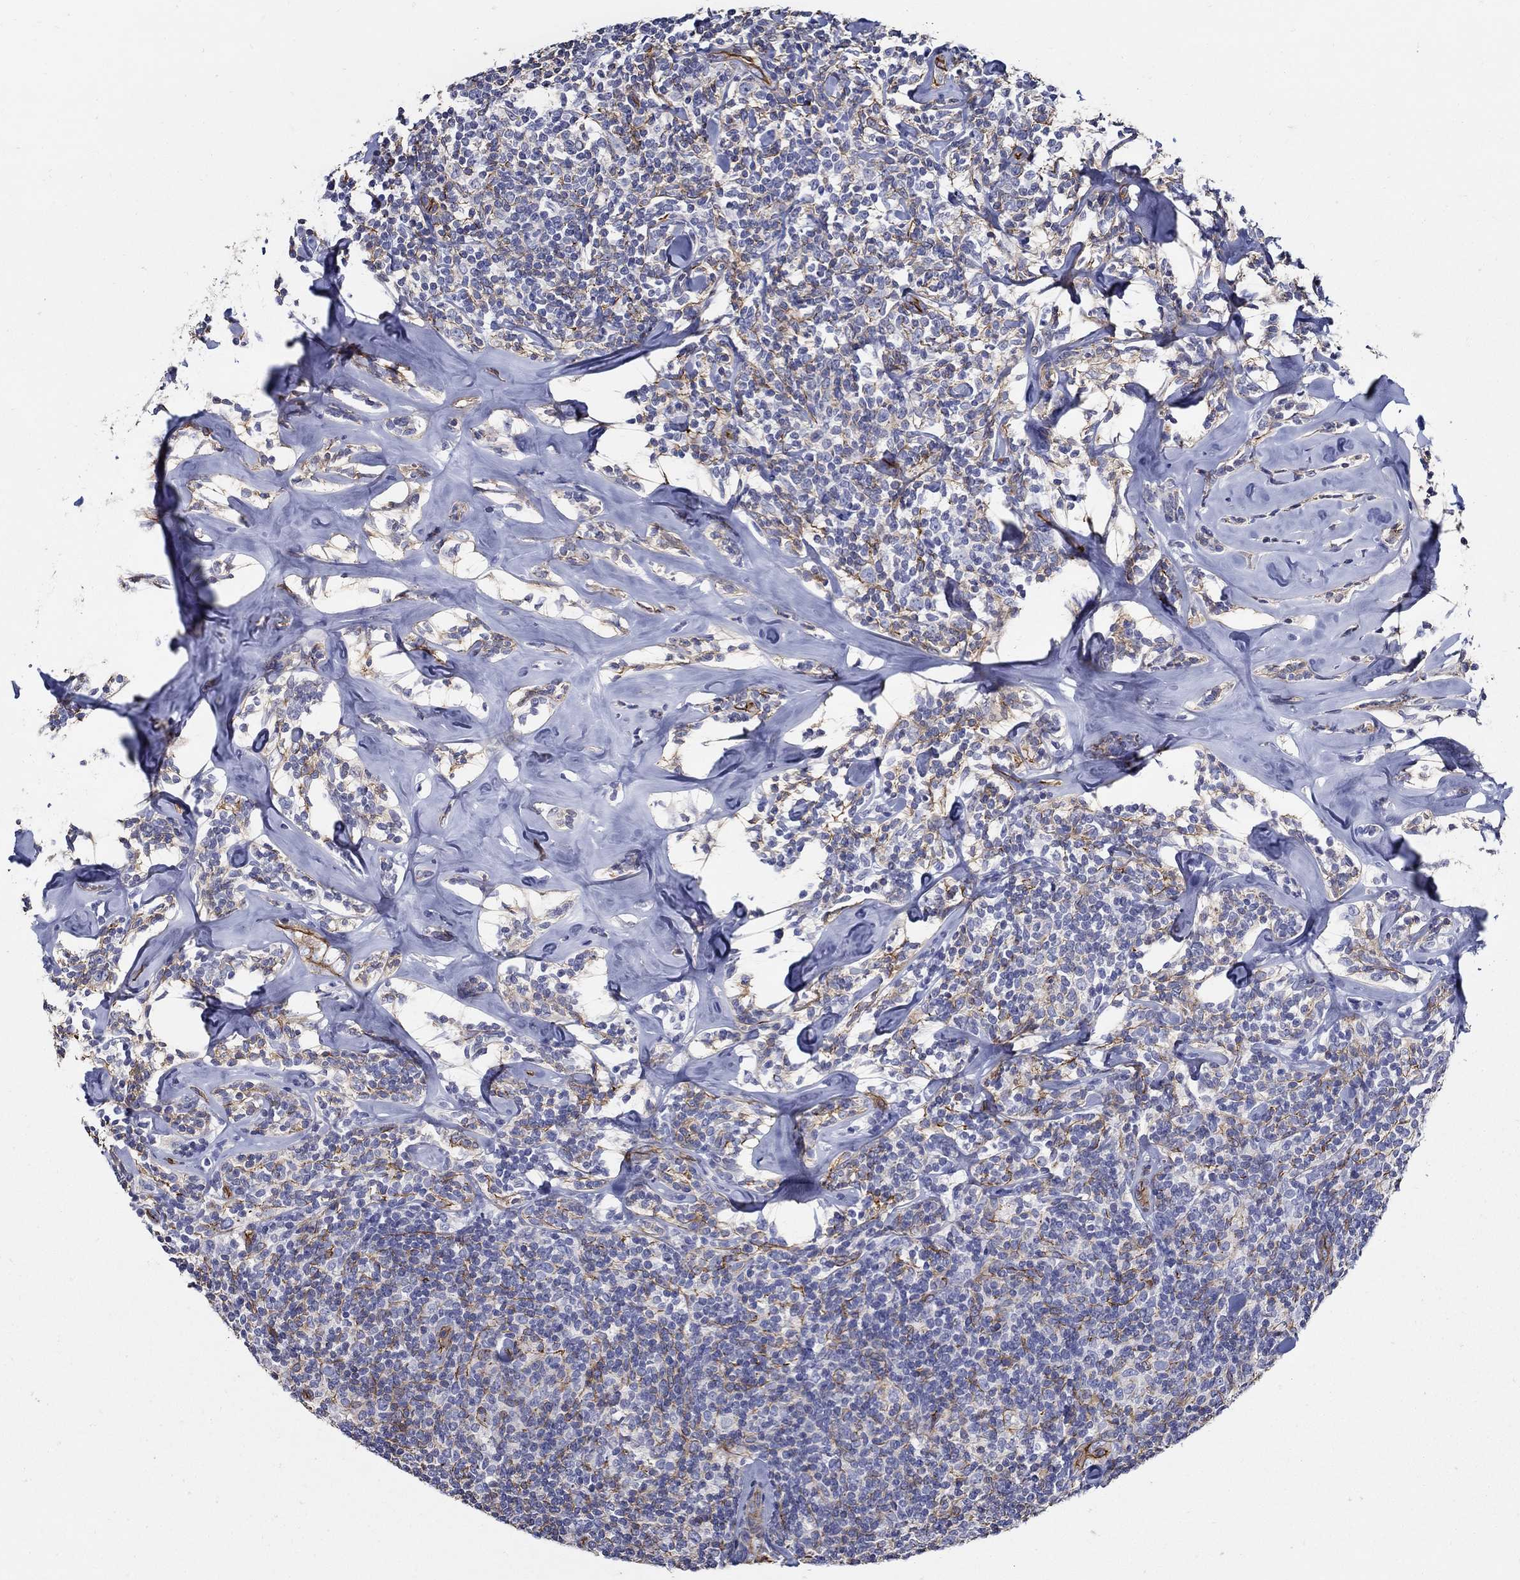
{"staining": {"intensity": "negative", "quantity": "none", "location": "none"}, "tissue": "lymphoma", "cell_type": "Tumor cells", "image_type": "cancer", "snomed": [{"axis": "morphology", "description": "Malignant lymphoma, non-Hodgkin's type, Low grade"}, {"axis": "topography", "description": "Lymph node"}], "caption": "The image displays no significant expression in tumor cells of malignant lymphoma, non-Hodgkin's type (low-grade). (Brightfield microscopy of DAB IHC at high magnification).", "gene": "APBB3", "patient": {"sex": "female", "age": 56}}